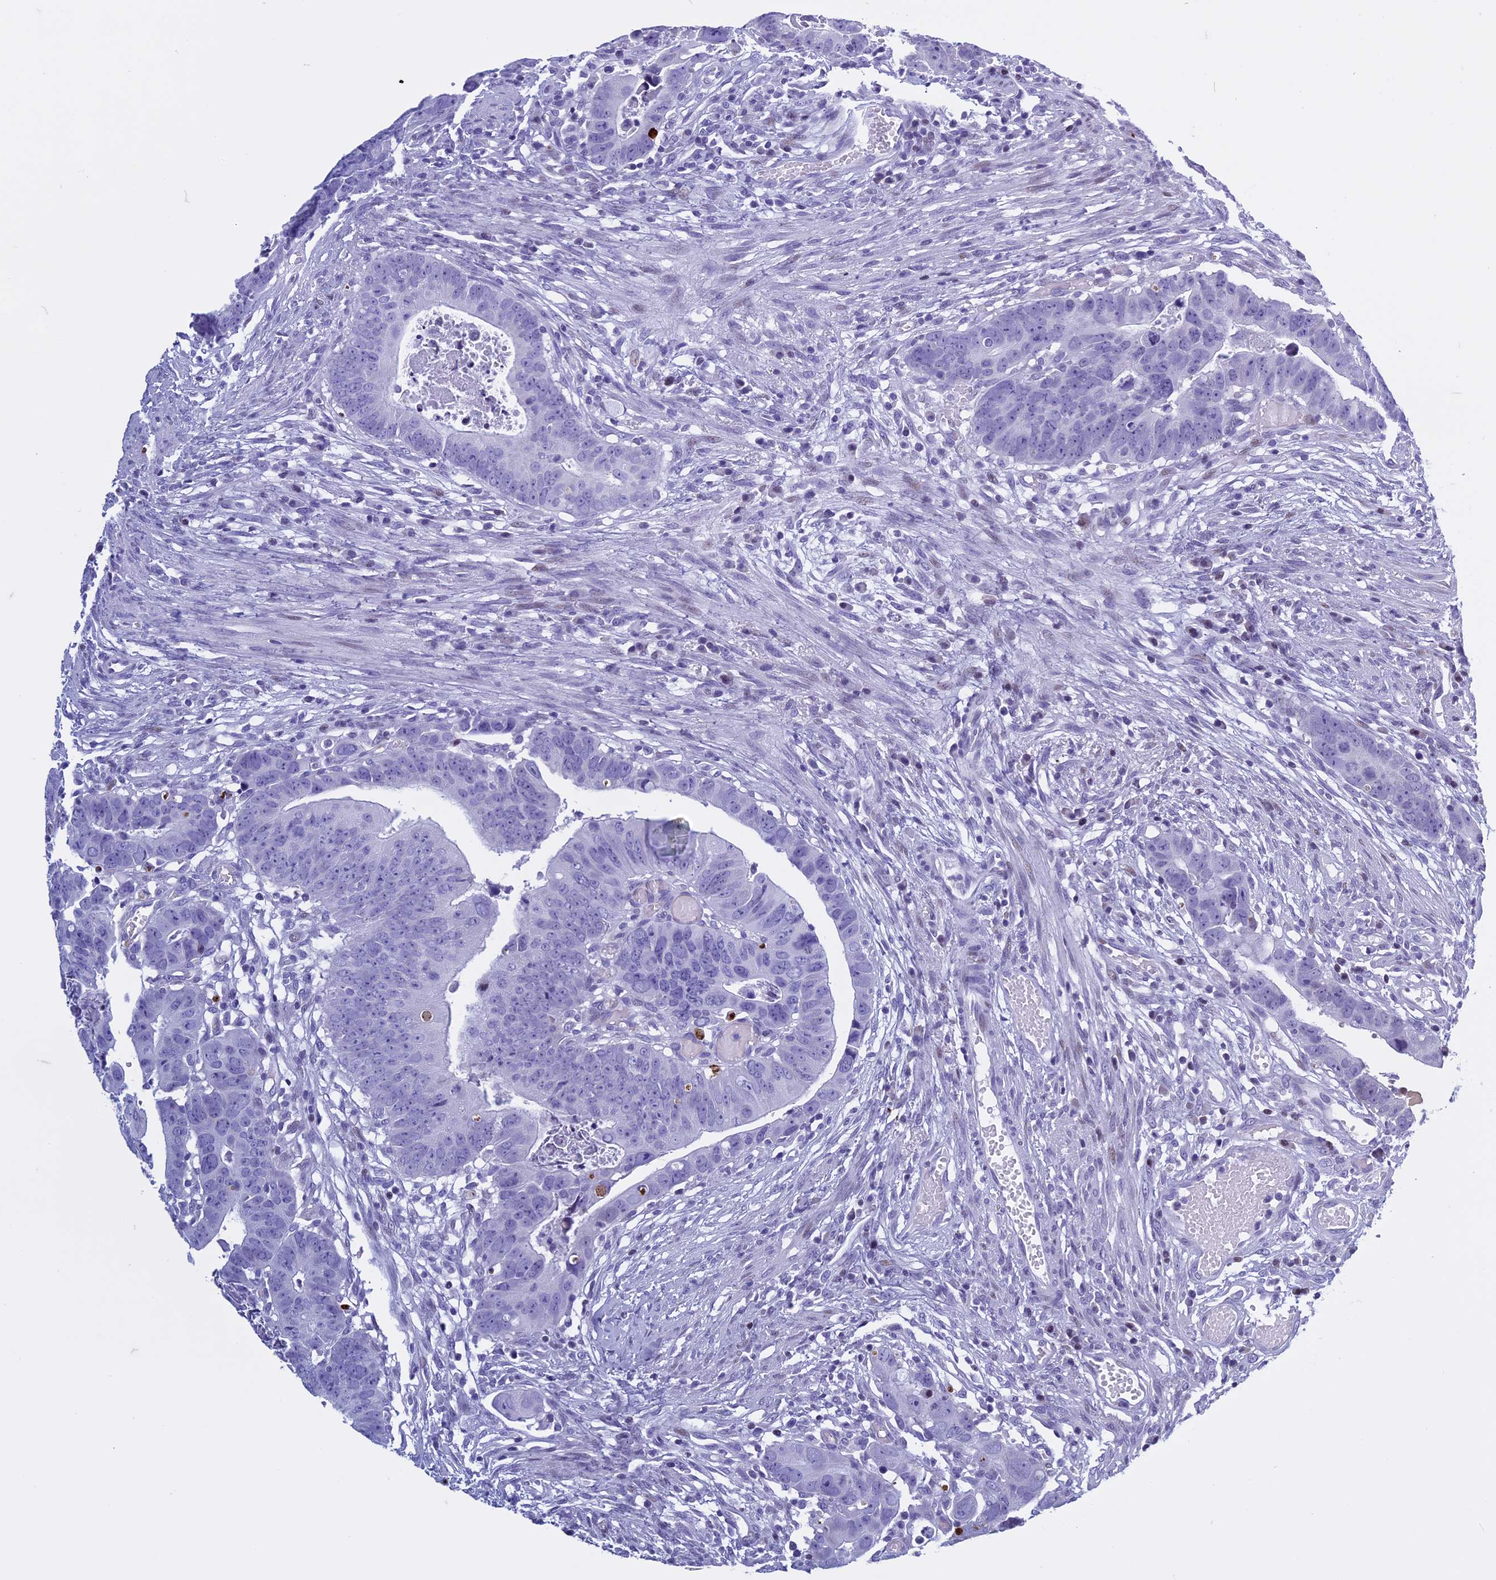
{"staining": {"intensity": "negative", "quantity": "none", "location": "none"}, "tissue": "colorectal cancer", "cell_type": "Tumor cells", "image_type": "cancer", "snomed": [{"axis": "morphology", "description": "Adenocarcinoma, NOS"}, {"axis": "topography", "description": "Rectum"}], "caption": "A micrograph of colorectal adenocarcinoma stained for a protein exhibits no brown staining in tumor cells. (Brightfield microscopy of DAB (3,3'-diaminobenzidine) immunohistochemistry (IHC) at high magnification).", "gene": "KCTD21", "patient": {"sex": "female", "age": 65}}